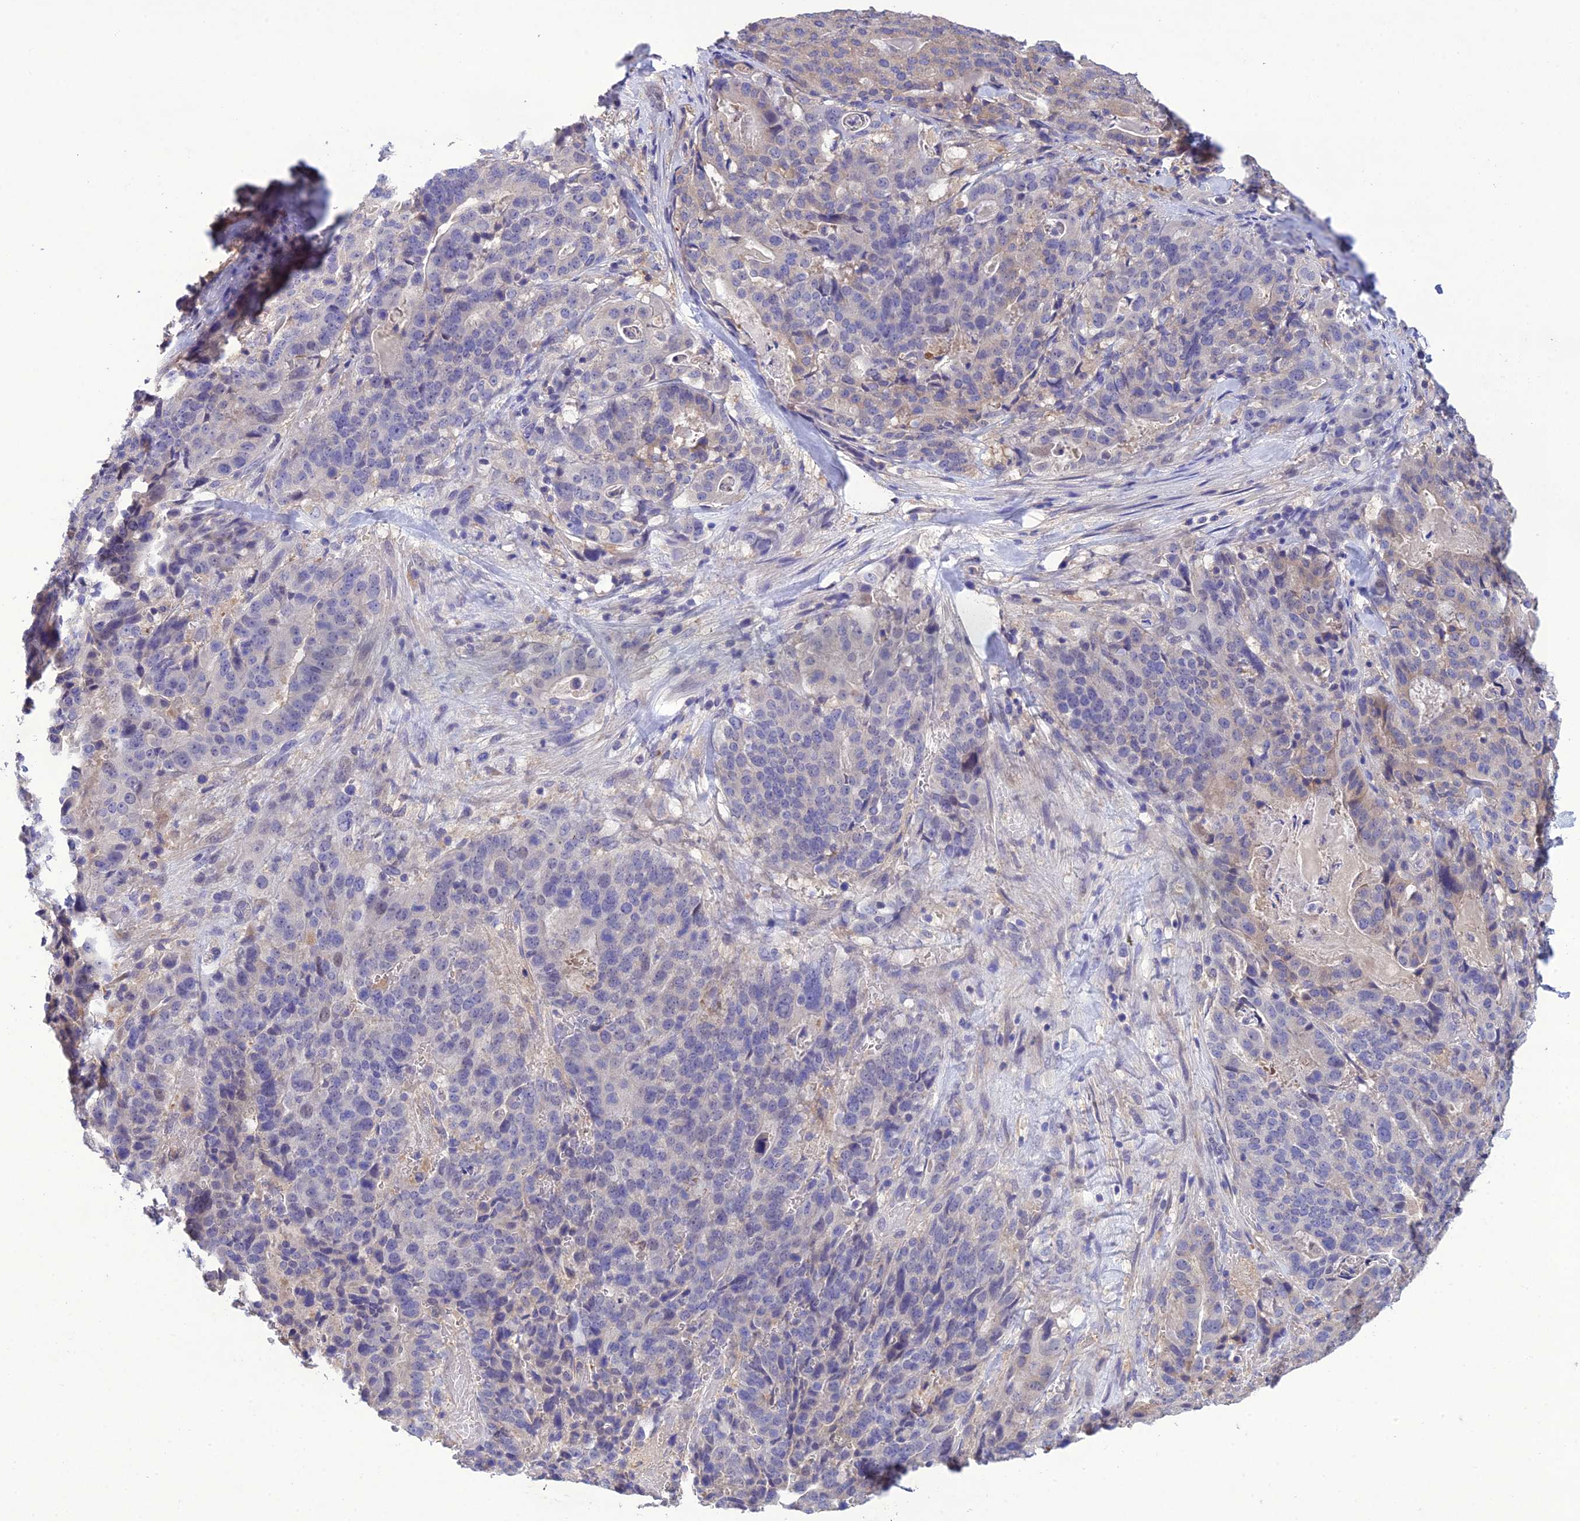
{"staining": {"intensity": "negative", "quantity": "none", "location": "none"}, "tissue": "stomach cancer", "cell_type": "Tumor cells", "image_type": "cancer", "snomed": [{"axis": "morphology", "description": "Adenocarcinoma, NOS"}, {"axis": "topography", "description": "Stomach"}], "caption": "IHC of human stomach adenocarcinoma displays no positivity in tumor cells.", "gene": "SNX24", "patient": {"sex": "male", "age": 48}}